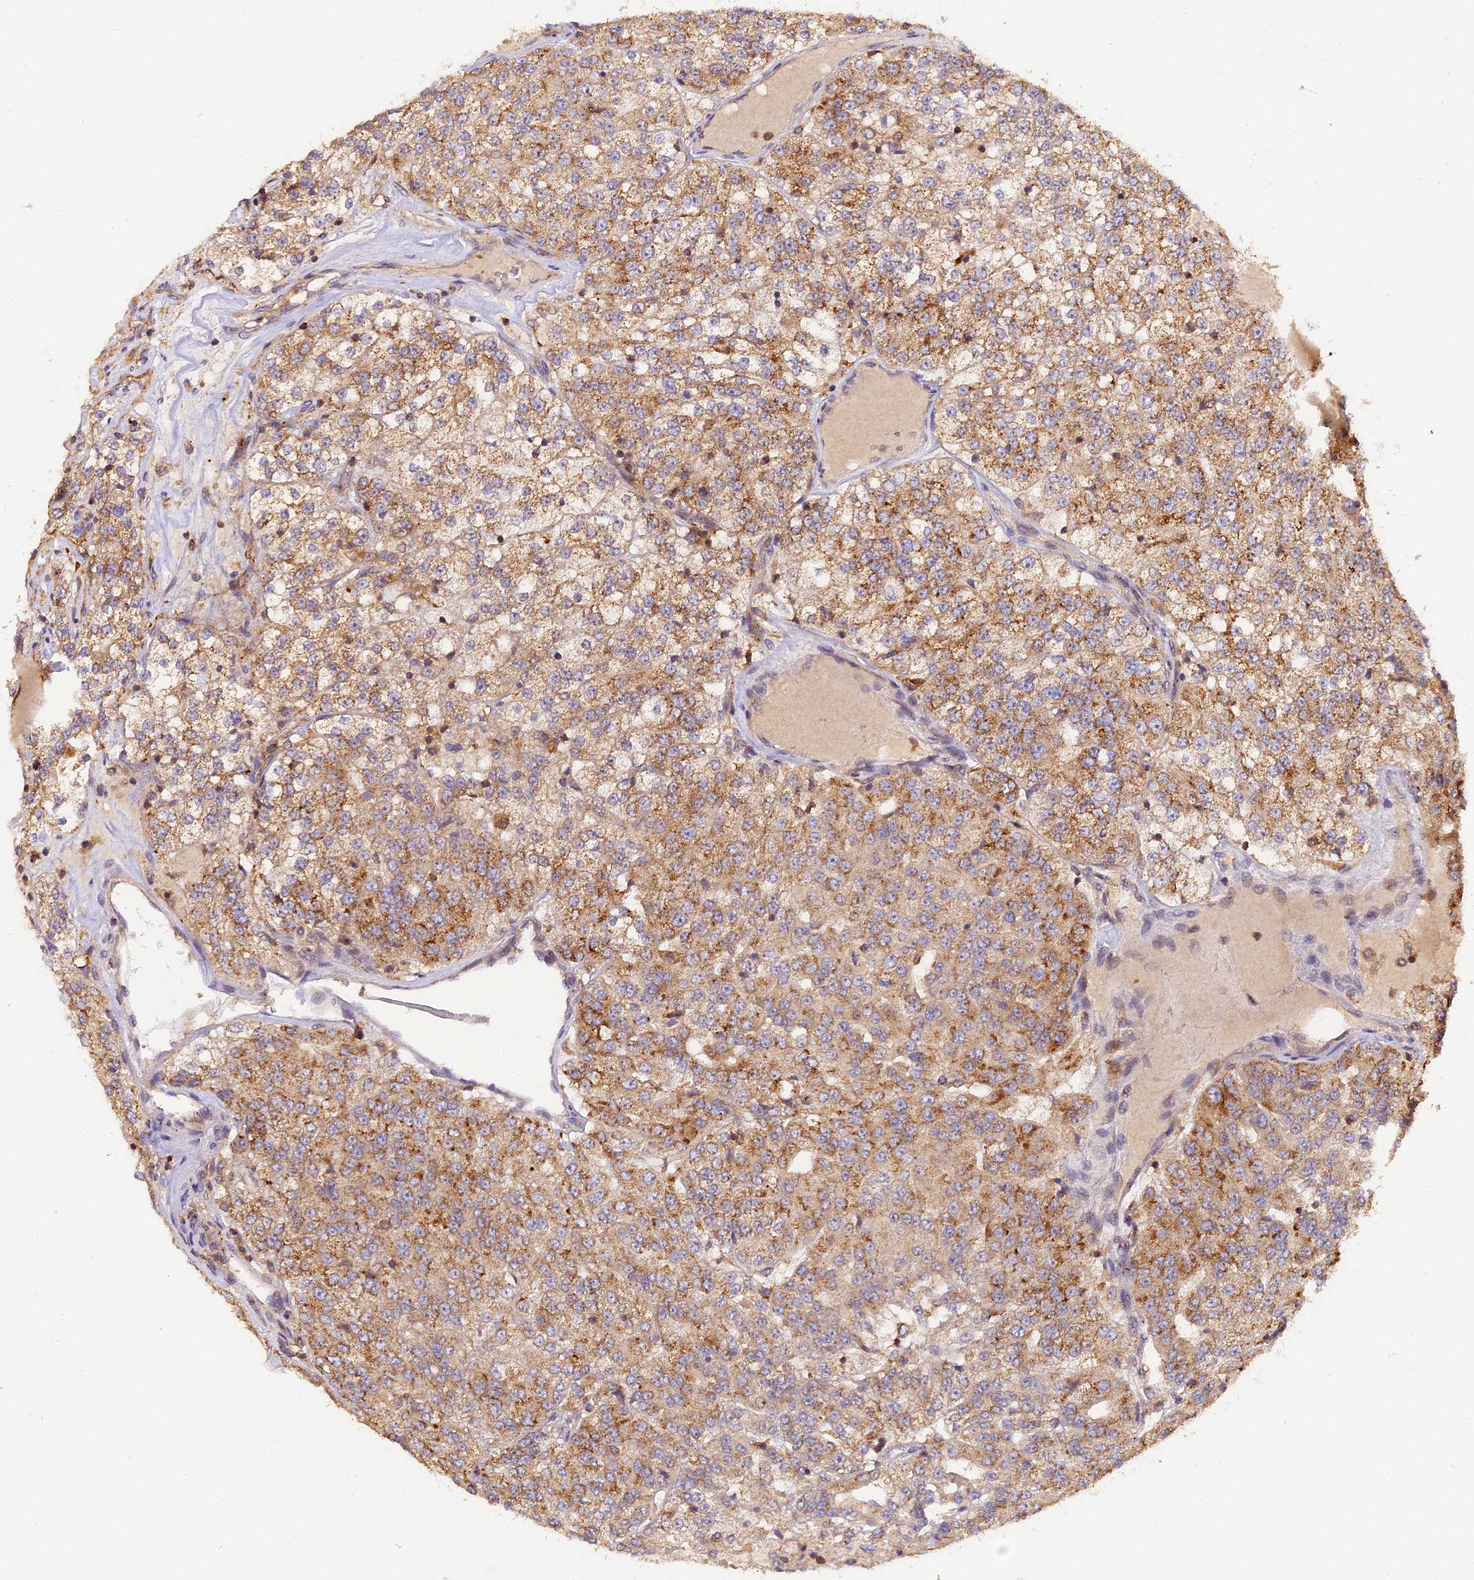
{"staining": {"intensity": "moderate", "quantity": ">75%", "location": "cytoplasmic/membranous"}, "tissue": "renal cancer", "cell_type": "Tumor cells", "image_type": "cancer", "snomed": [{"axis": "morphology", "description": "Adenocarcinoma, NOS"}, {"axis": "topography", "description": "Kidney"}], "caption": "An image showing moderate cytoplasmic/membranous staining in about >75% of tumor cells in adenocarcinoma (renal), as visualized by brown immunohistochemical staining.", "gene": "PEX3", "patient": {"sex": "female", "age": 63}}